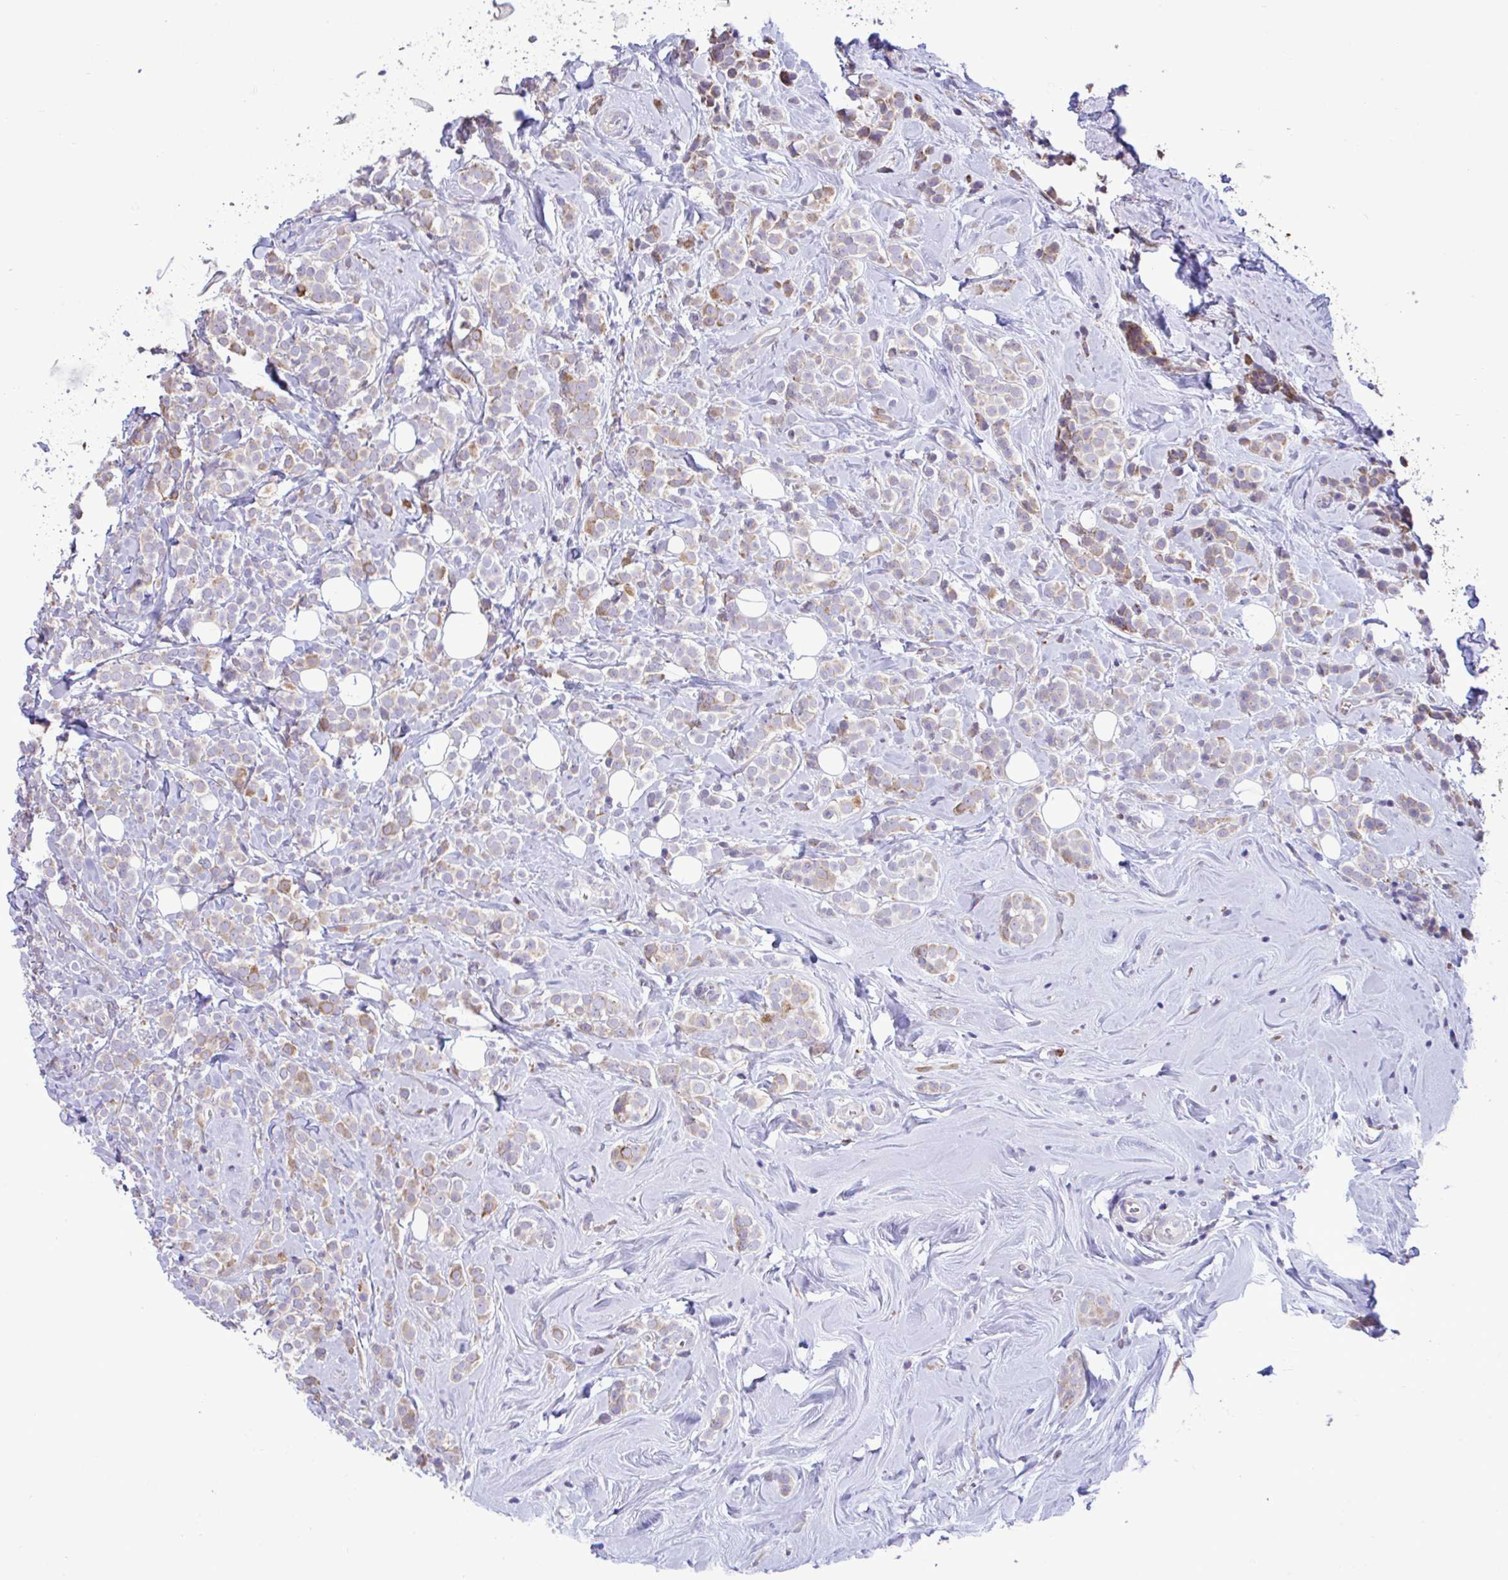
{"staining": {"intensity": "moderate", "quantity": "25%-75%", "location": "cytoplasmic/membranous"}, "tissue": "breast cancer", "cell_type": "Tumor cells", "image_type": "cancer", "snomed": [{"axis": "morphology", "description": "Lobular carcinoma"}, {"axis": "topography", "description": "Breast"}], "caption": "Immunohistochemistry (IHC) micrograph of neoplastic tissue: human breast lobular carcinoma stained using immunohistochemistry shows medium levels of moderate protein expression localized specifically in the cytoplasmic/membranous of tumor cells, appearing as a cytoplasmic/membranous brown color.", "gene": "PIGK", "patient": {"sex": "female", "age": 49}}